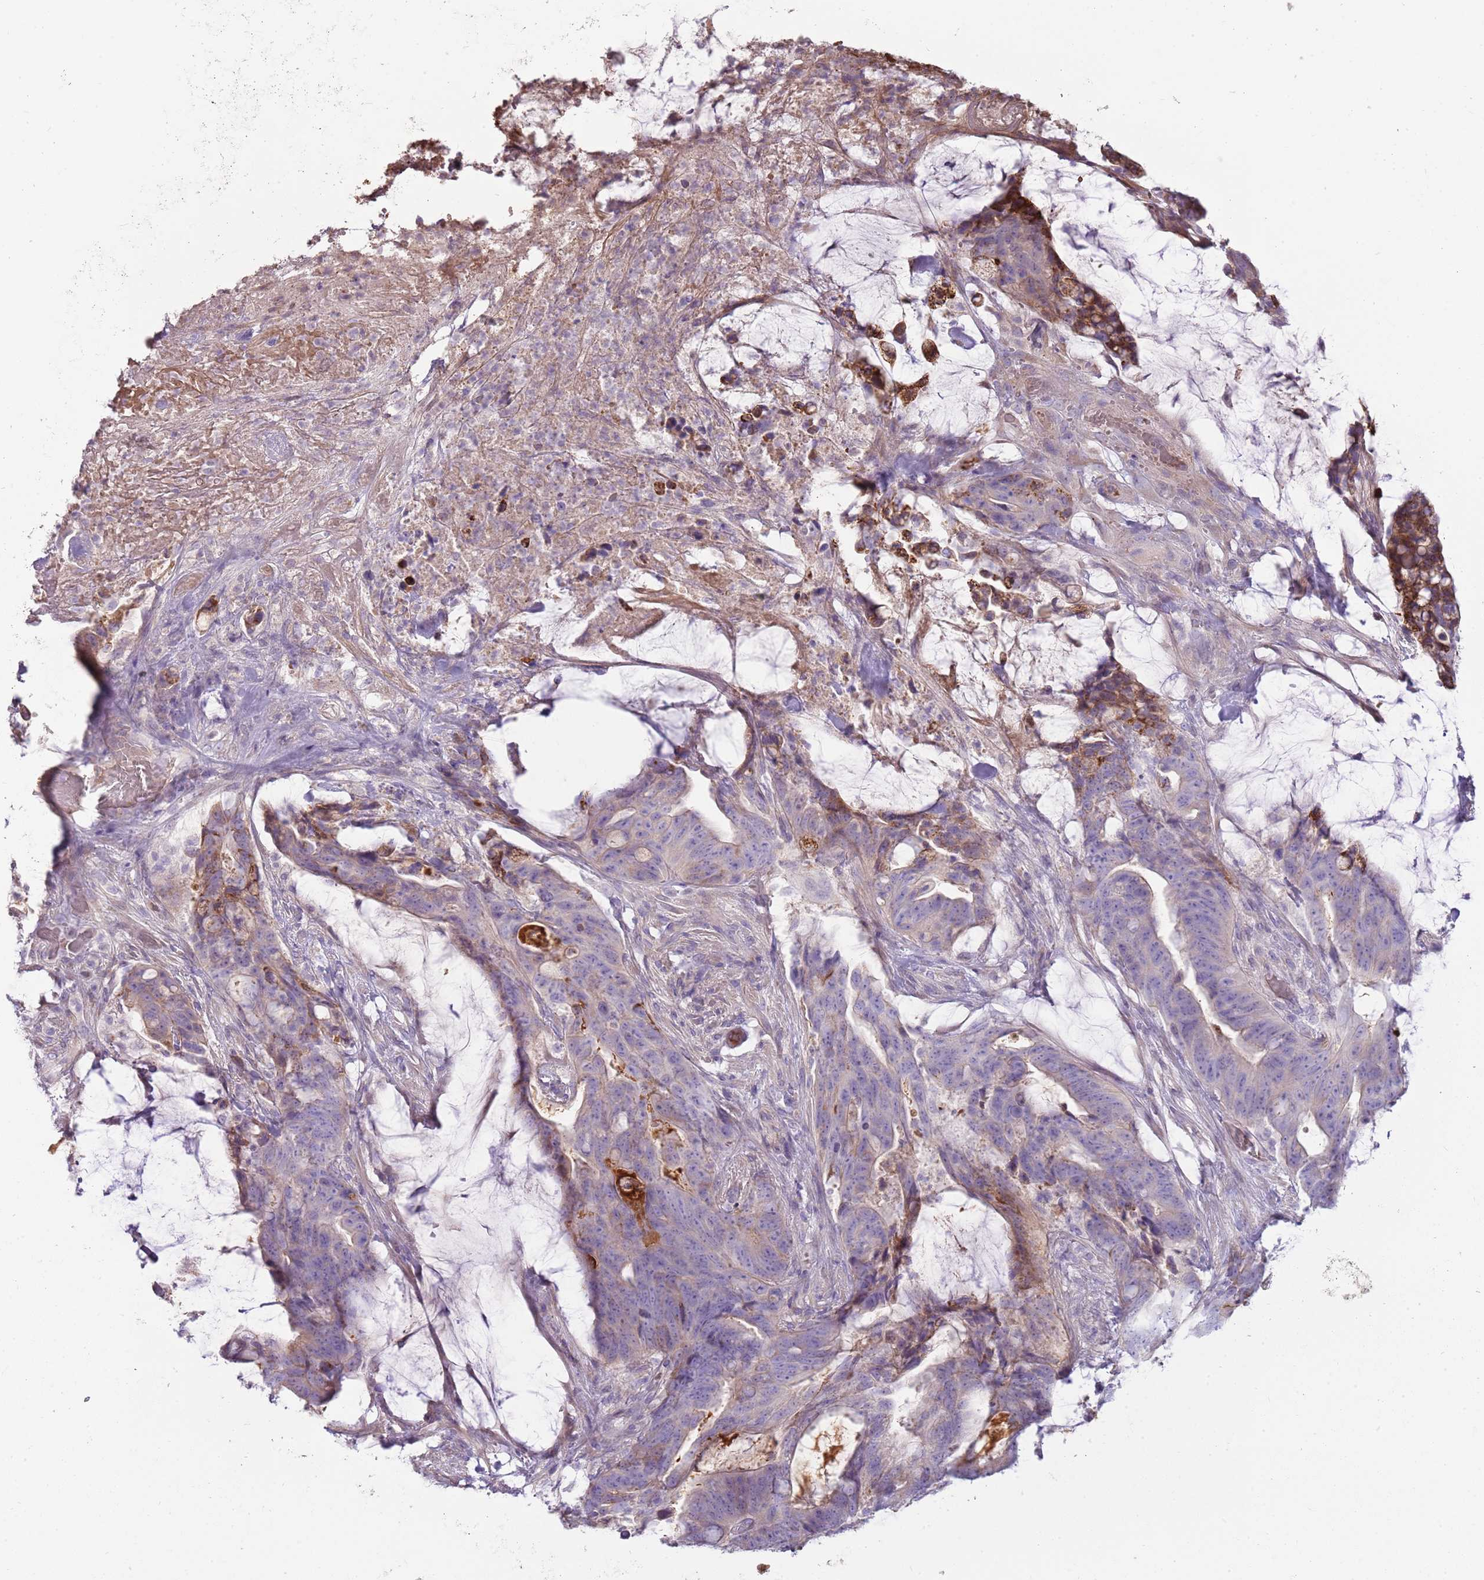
{"staining": {"intensity": "negative", "quantity": "none", "location": "none"}, "tissue": "colorectal cancer", "cell_type": "Tumor cells", "image_type": "cancer", "snomed": [{"axis": "morphology", "description": "Adenocarcinoma, NOS"}, {"axis": "topography", "description": "Colon"}], "caption": "The image exhibits no staining of tumor cells in colorectal cancer (adenocarcinoma). (DAB (3,3'-diaminobenzidine) IHC, high magnification).", "gene": "MCUB", "patient": {"sex": "female", "age": 82}}